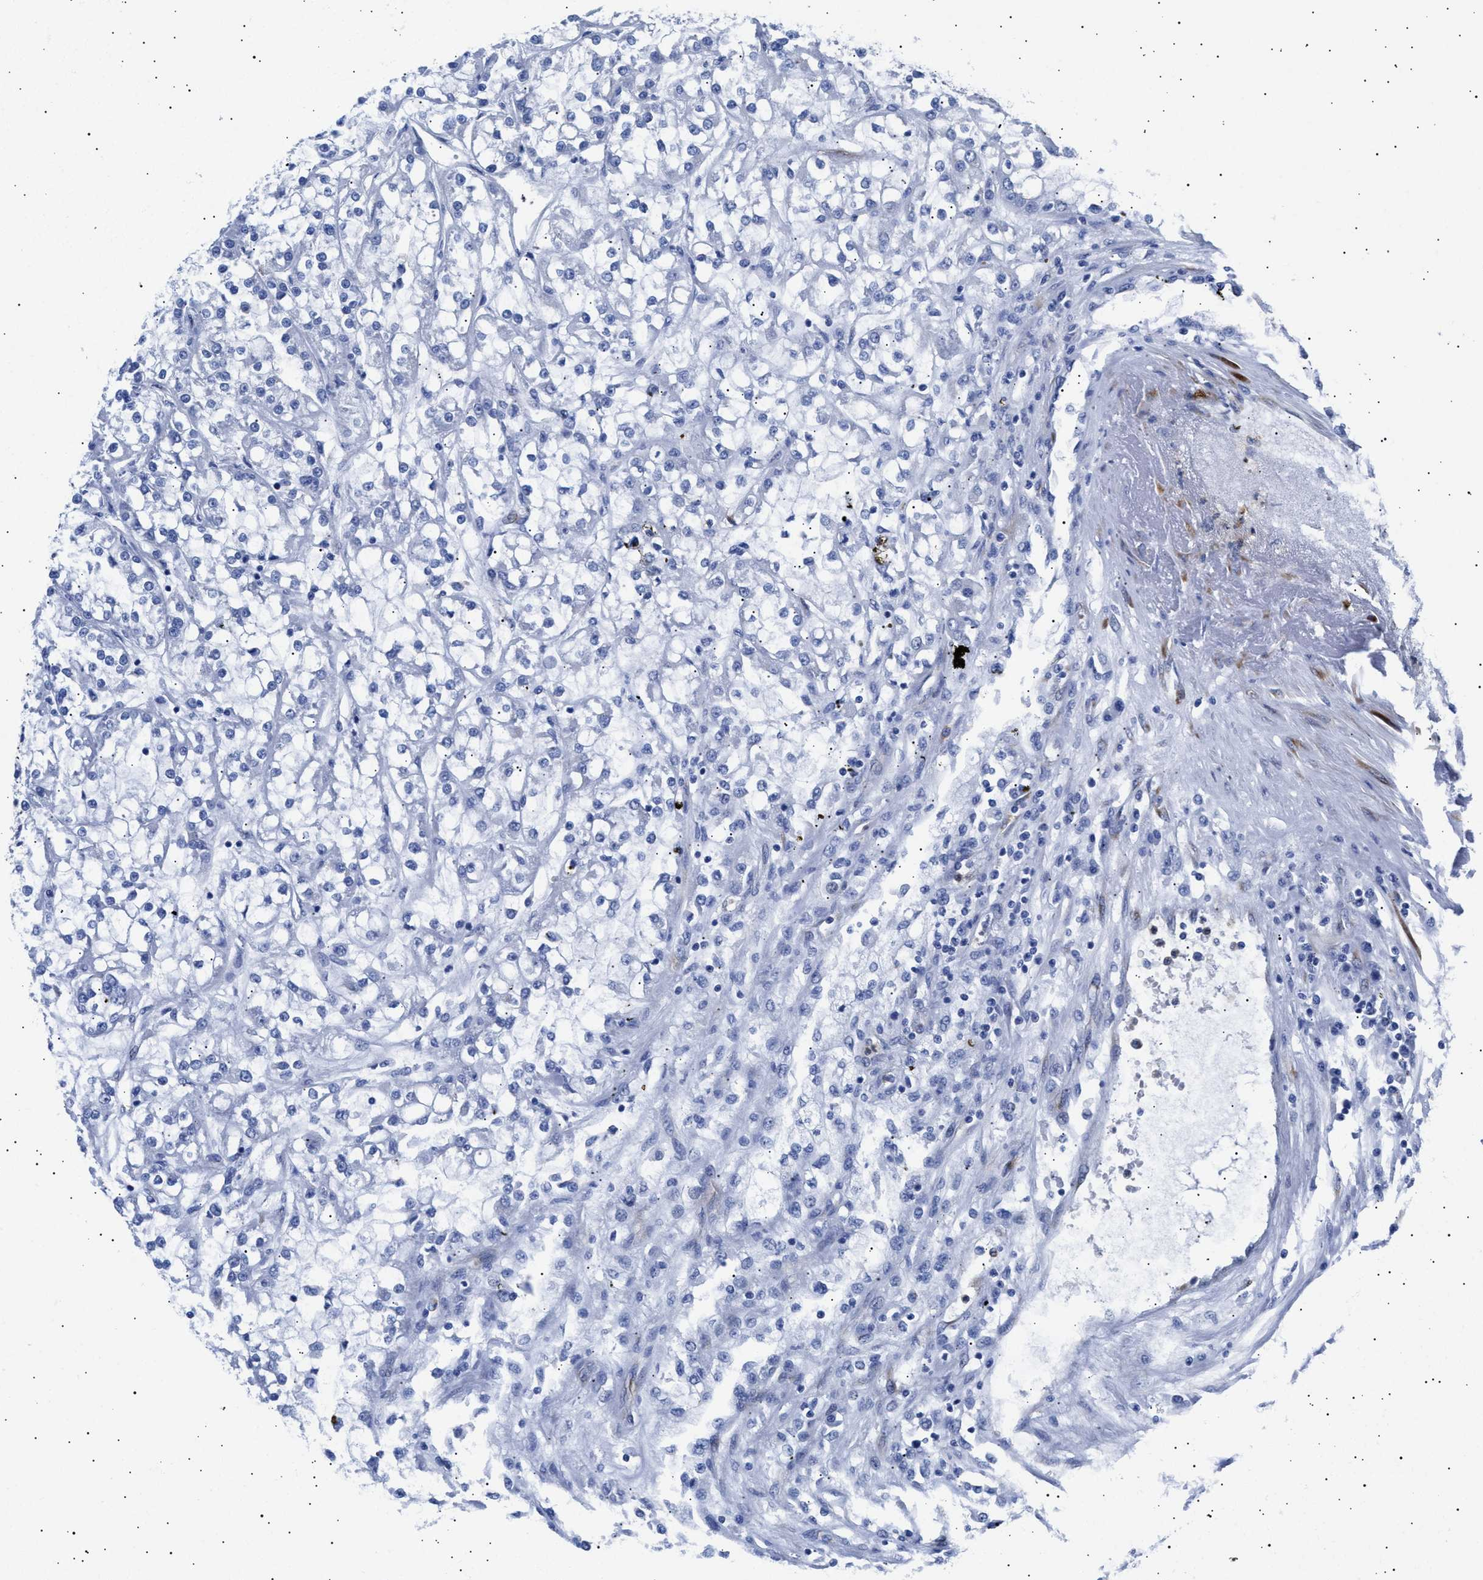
{"staining": {"intensity": "moderate", "quantity": "<25%", "location": "cytoplasmic/membranous"}, "tissue": "renal cancer", "cell_type": "Tumor cells", "image_type": "cancer", "snomed": [{"axis": "morphology", "description": "Adenocarcinoma, NOS"}, {"axis": "topography", "description": "Kidney"}], "caption": "Immunohistochemistry (IHC) micrograph of renal cancer stained for a protein (brown), which exhibits low levels of moderate cytoplasmic/membranous positivity in approximately <25% of tumor cells.", "gene": "HEMGN", "patient": {"sex": "female", "age": 52}}